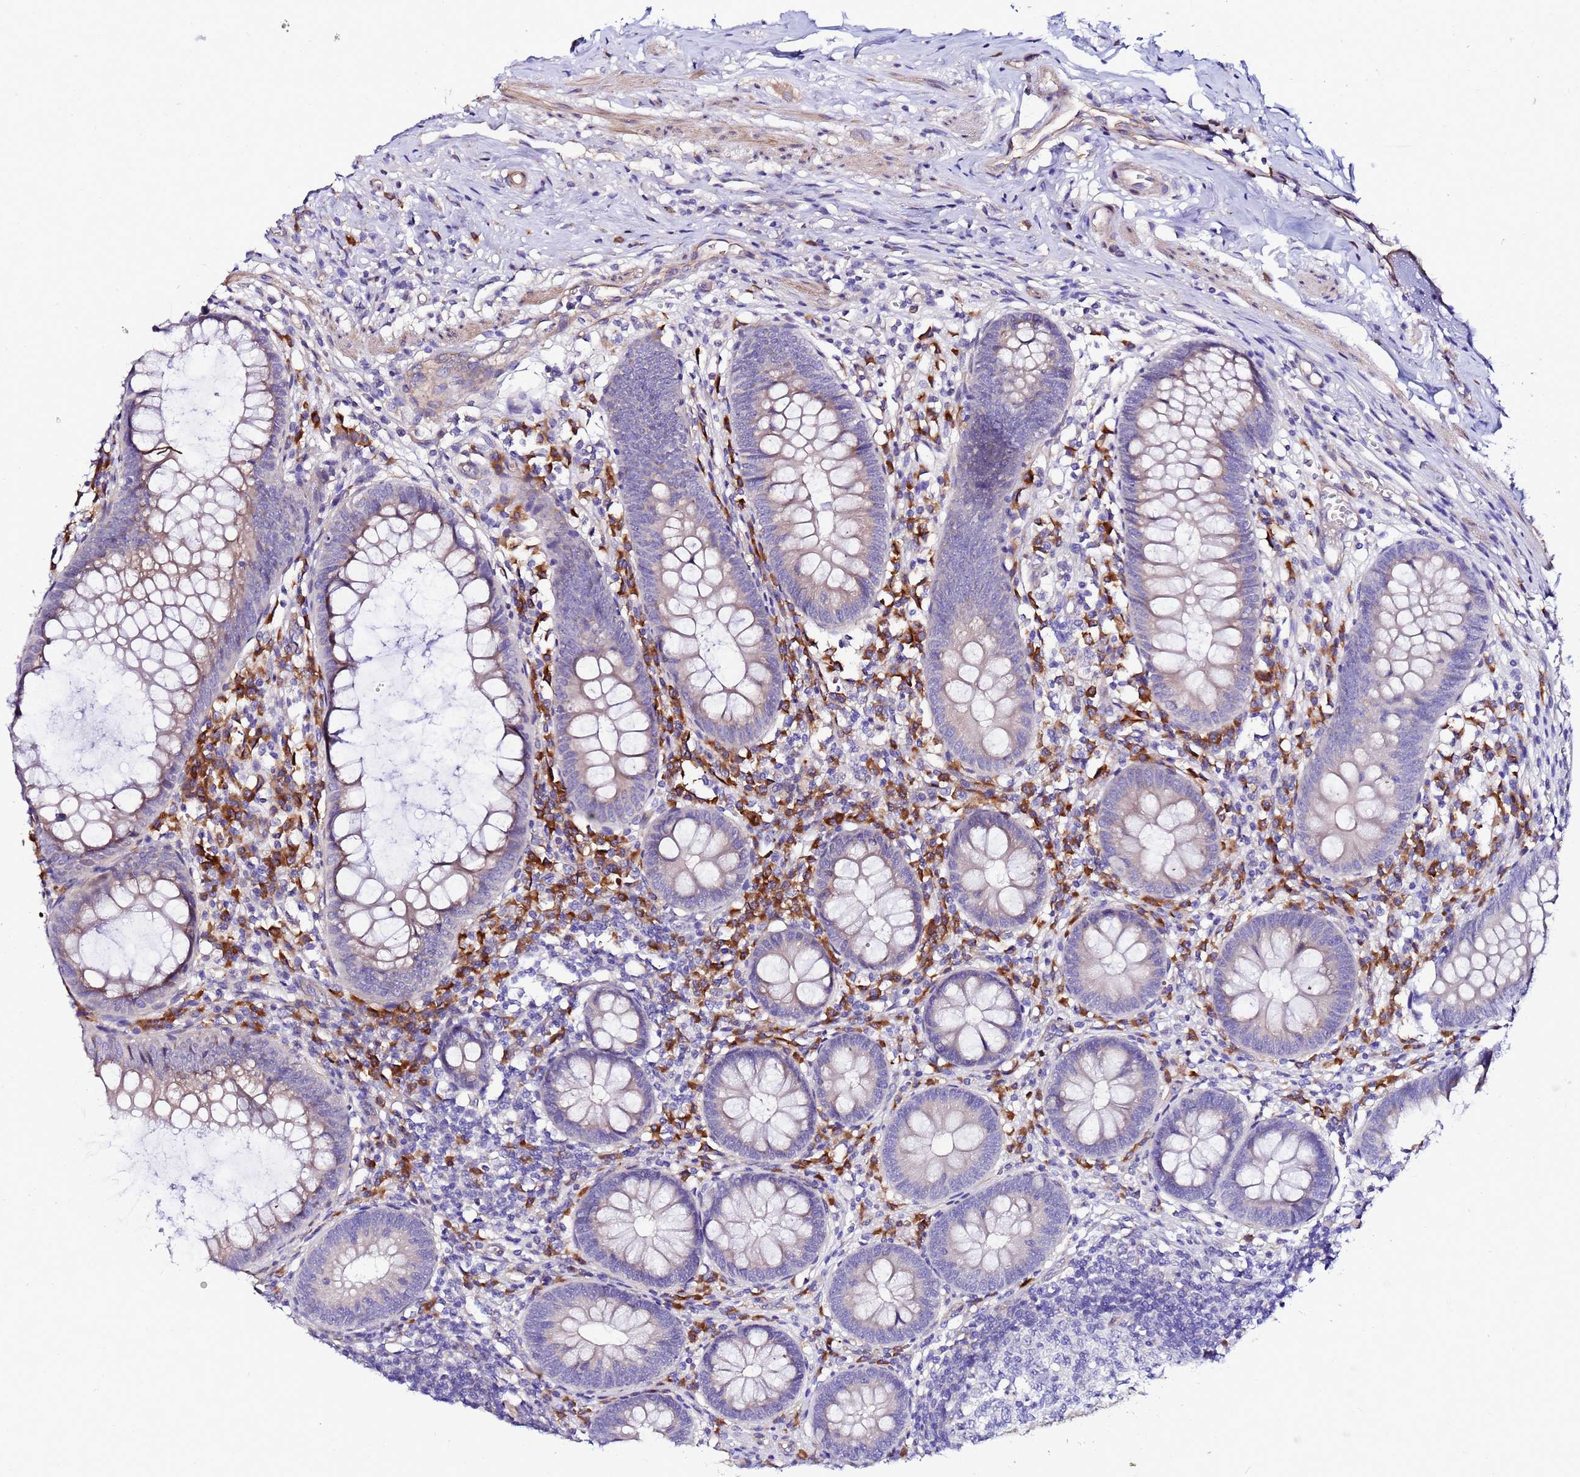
{"staining": {"intensity": "moderate", "quantity": "25%-75%", "location": "cytoplasmic/membranous"}, "tissue": "appendix", "cell_type": "Glandular cells", "image_type": "normal", "snomed": [{"axis": "morphology", "description": "Normal tissue, NOS"}, {"axis": "topography", "description": "Appendix"}], "caption": "Immunohistochemistry of normal human appendix shows medium levels of moderate cytoplasmic/membranous positivity in about 25%-75% of glandular cells. (Stains: DAB in brown, nuclei in blue, Microscopy: brightfield microscopy at high magnification).", "gene": "JRKL", "patient": {"sex": "male", "age": 56}}